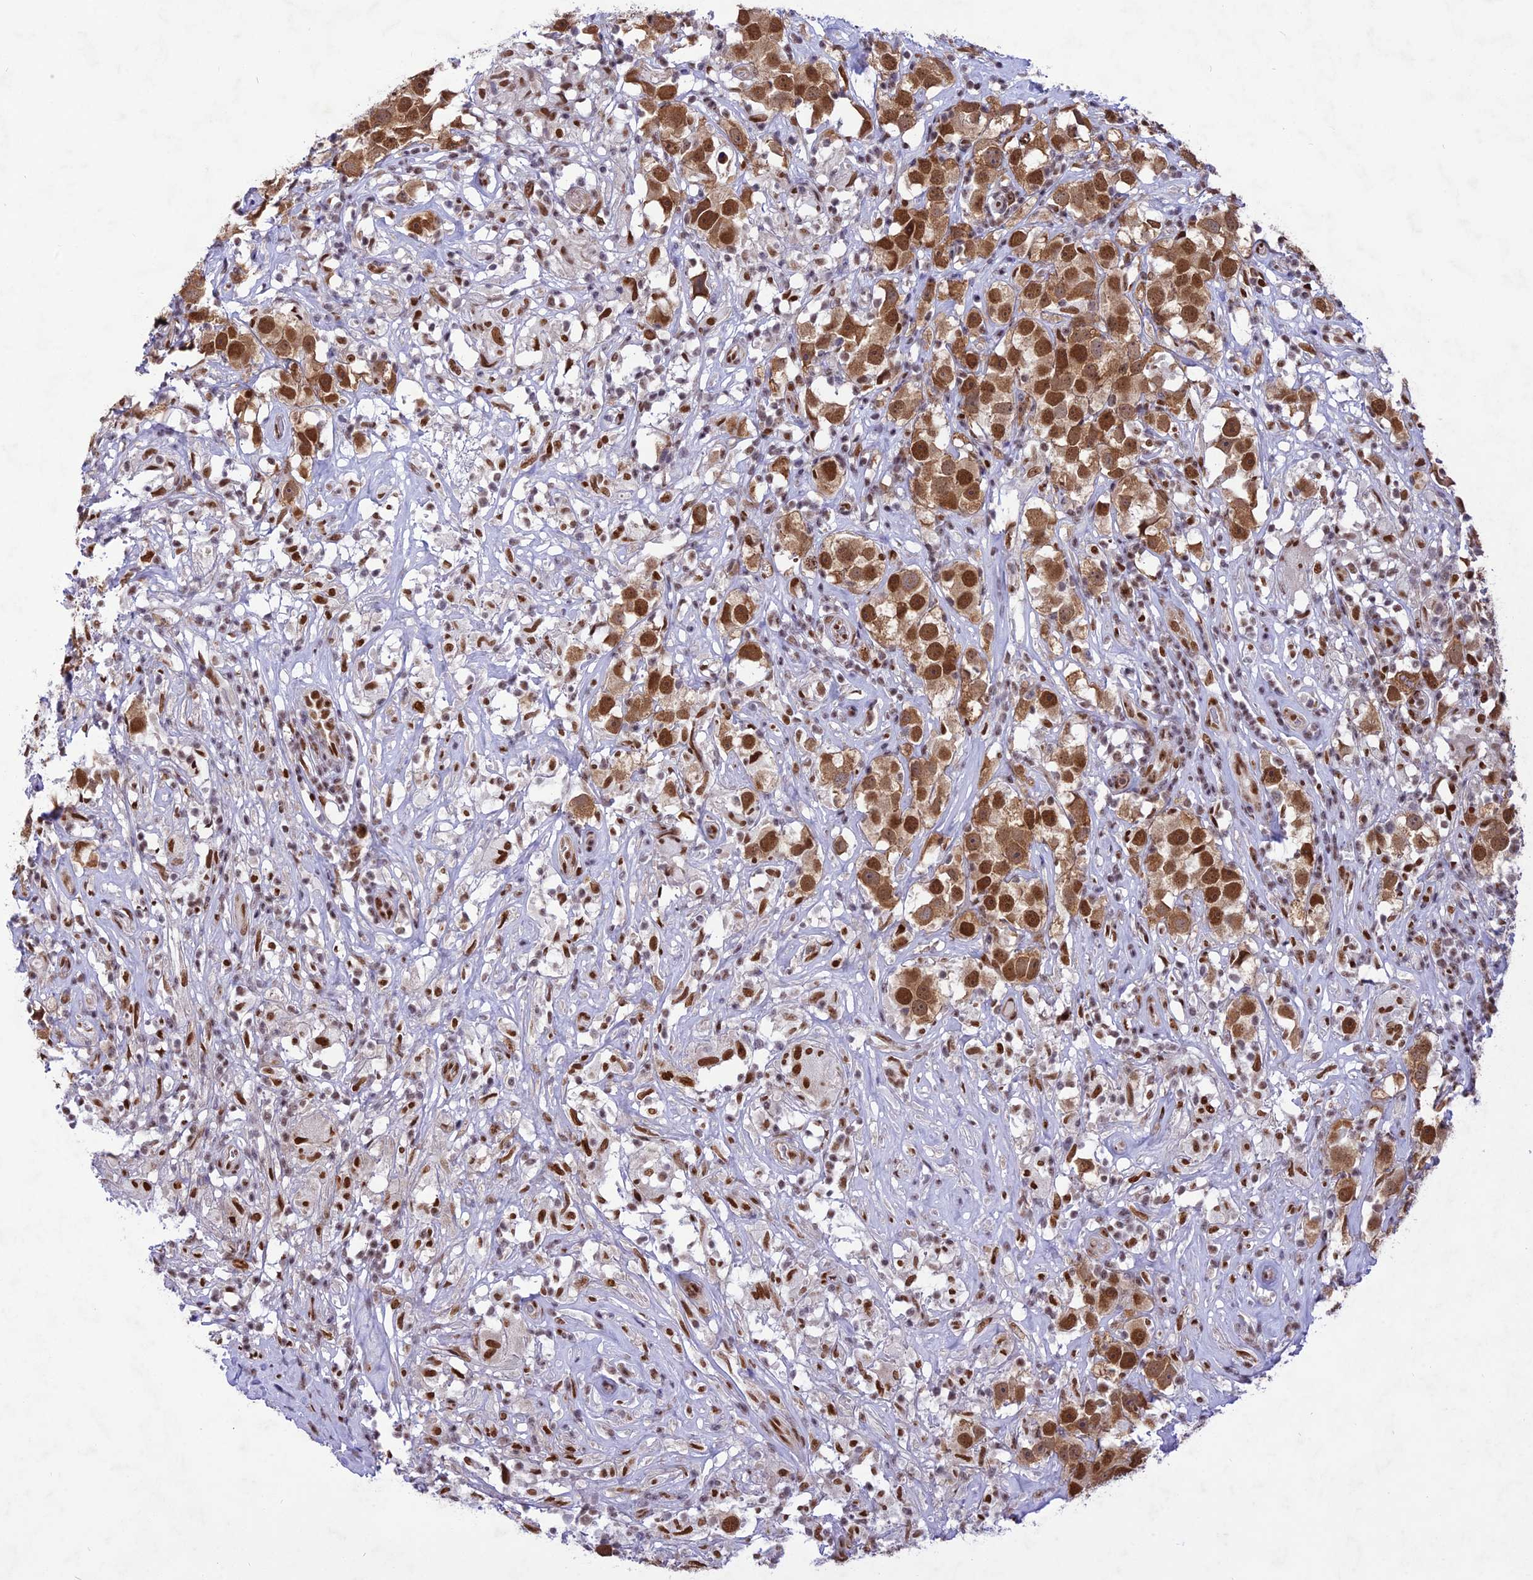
{"staining": {"intensity": "strong", "quantity": ">75%", "location": "cytoplasmic/membranous,nuclear"}, "tissue": "testis cancer", "cell_type": "Tumor cells", "image_type": "cancer", "snomed": [{"axis": "morphology", "description": "Seminoma, NOS"}, {"axis": "topography", "description": "Testis"}], "caption": "Testis cancer (seminoma) stained with immunohistochemistry (IHC) shows strong cytoplasmic/membranous and nuclear staining in about >75% of tumor cells. (DAB (3,3'-diaminobenzidine) IHC, brown staining for protein, blue staining for nuclei).", "gene": "DDX1", "patient": {"sex": "male", "age": 49}}